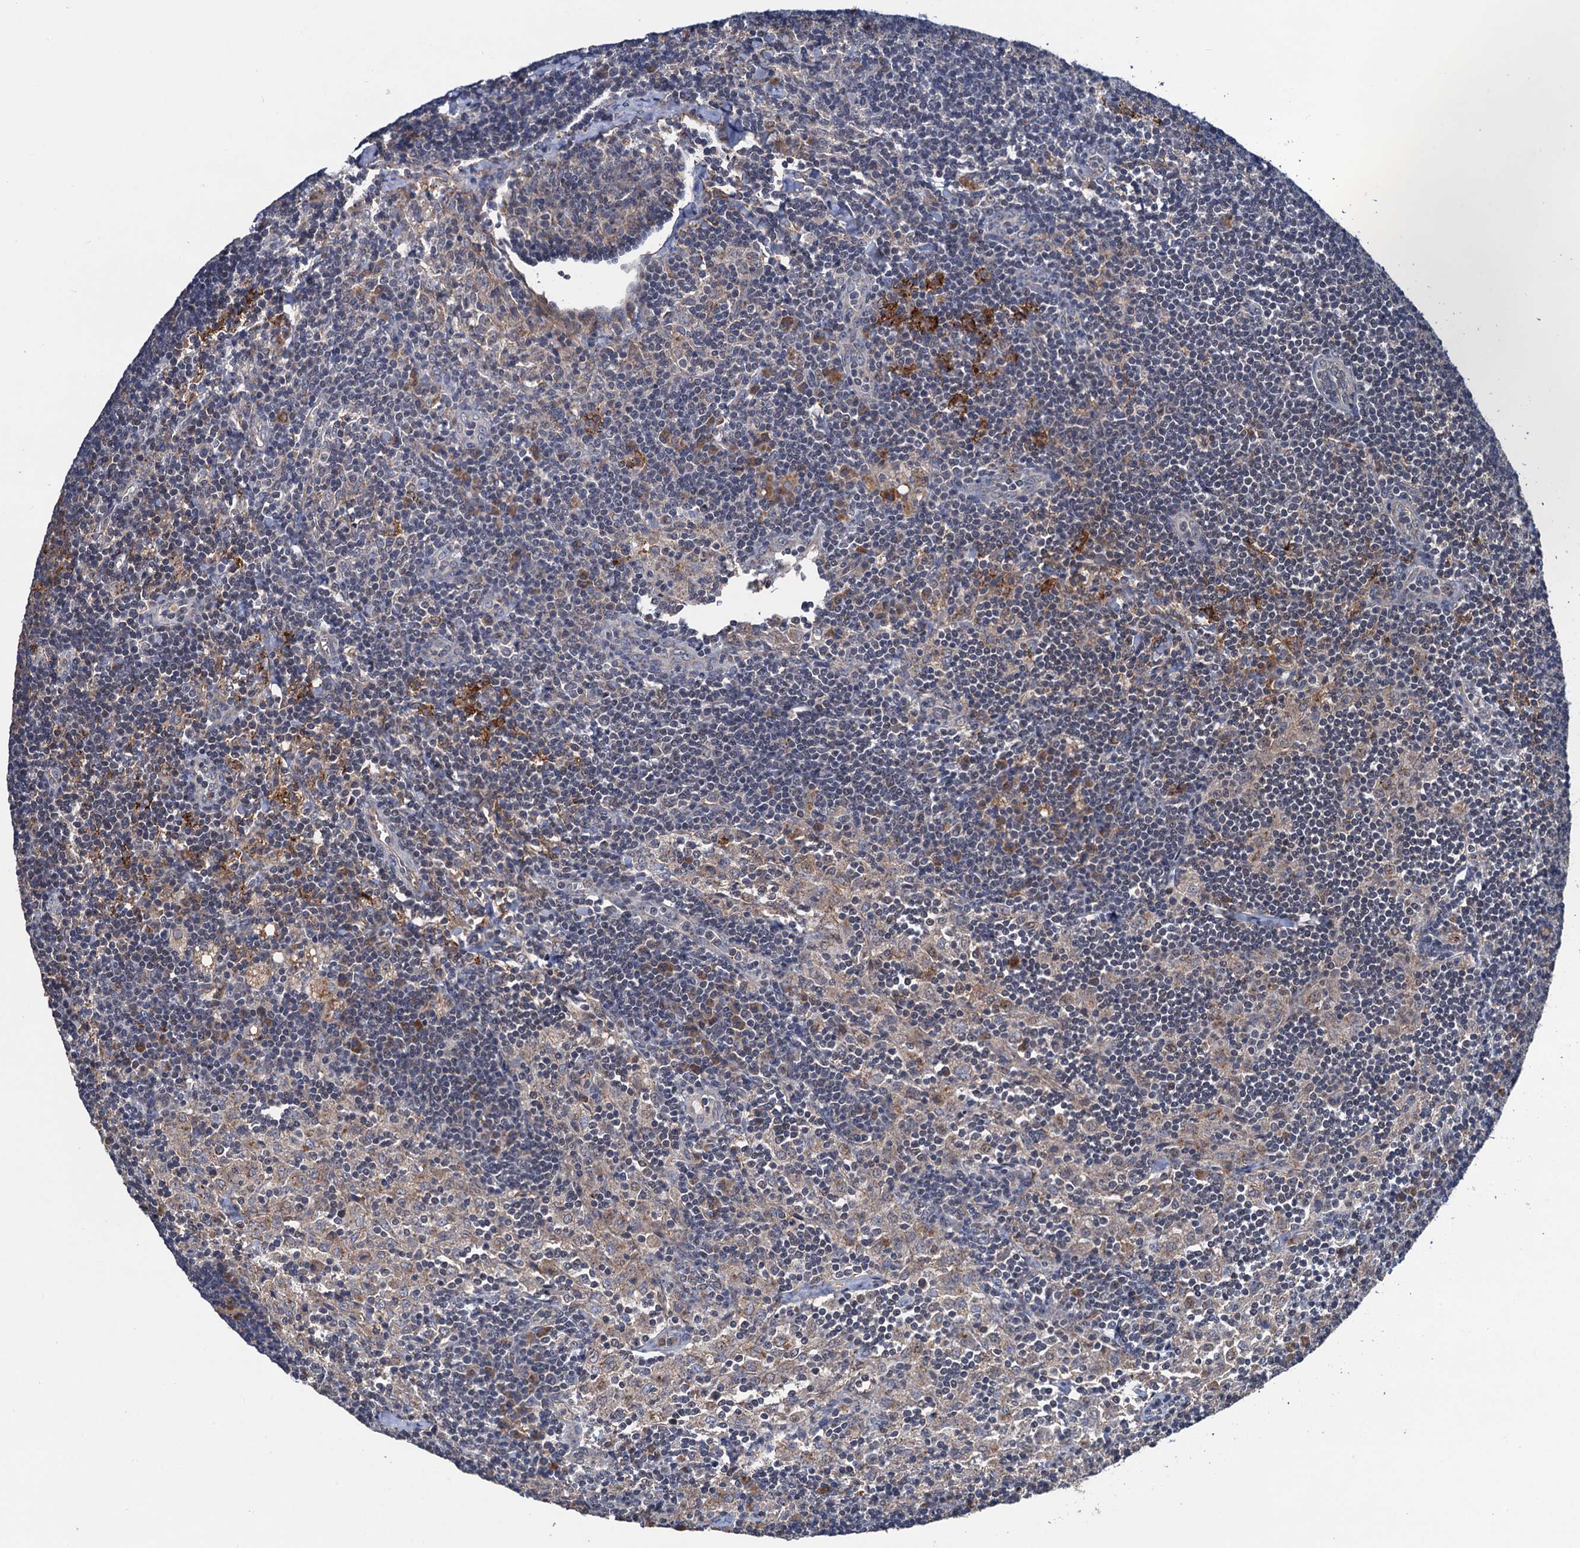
{"staining": {"intensity": "moderate", "quantity": "25%-75%", "location": "cytoplasmic/membranous"}, "tissue": "lymph node", "cell_type": "Germinal center cells", "image_type": "normal", "snomed": [{"axis": "morphology", "description": "Normal tissue, NOS"}, {"axis": "topography", "description": "Lymph node"}], "caption": "IHC of benign lymph node demonstrates medium levels of moderate cytoplasmic/membranous positivity in about 25%-75% of germinal center cells.", "gene": "DGLUCY", "patient": {"sex": "male", "age": 24}}